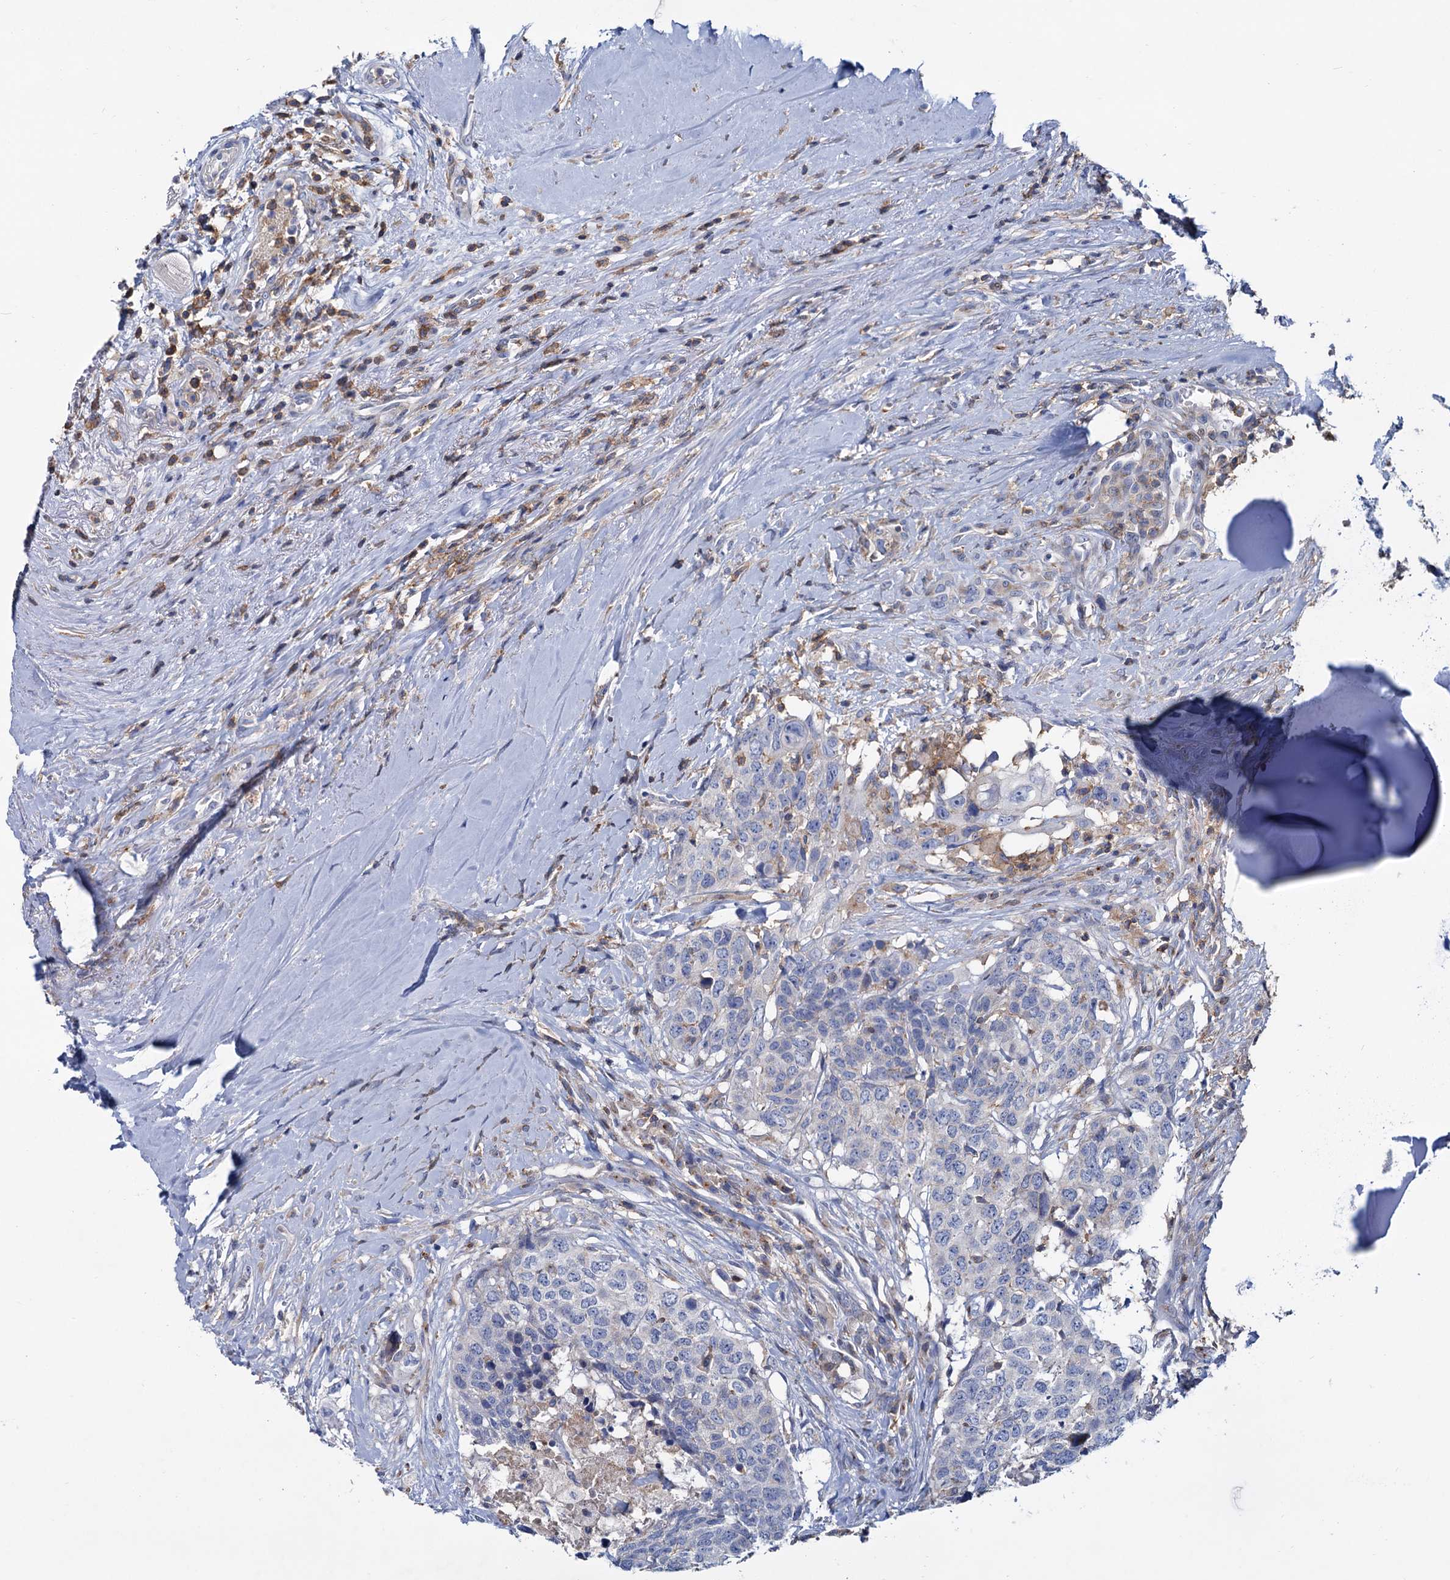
{"staining": {"intensity": "negative", "quantity": "none", "location": "none"}, "tissue": "head and neck cancer", "cell_type": "Tumor cells", "image_type": "cancer", "snomed": [{"axis": "morphology", "description": "Squamous cell carcinoma, NOS"}, {"axis": "topography", "description": "Head-Neck"}], "caption": "Immunohistochemistry histopathology image of human head and neck cancer (squamous cell carcinoma) stained for a protein (brown), which shows no expression in tumor cells.", "gene": "LRCH4", "patient": {"sex": "male", "age": 66}}